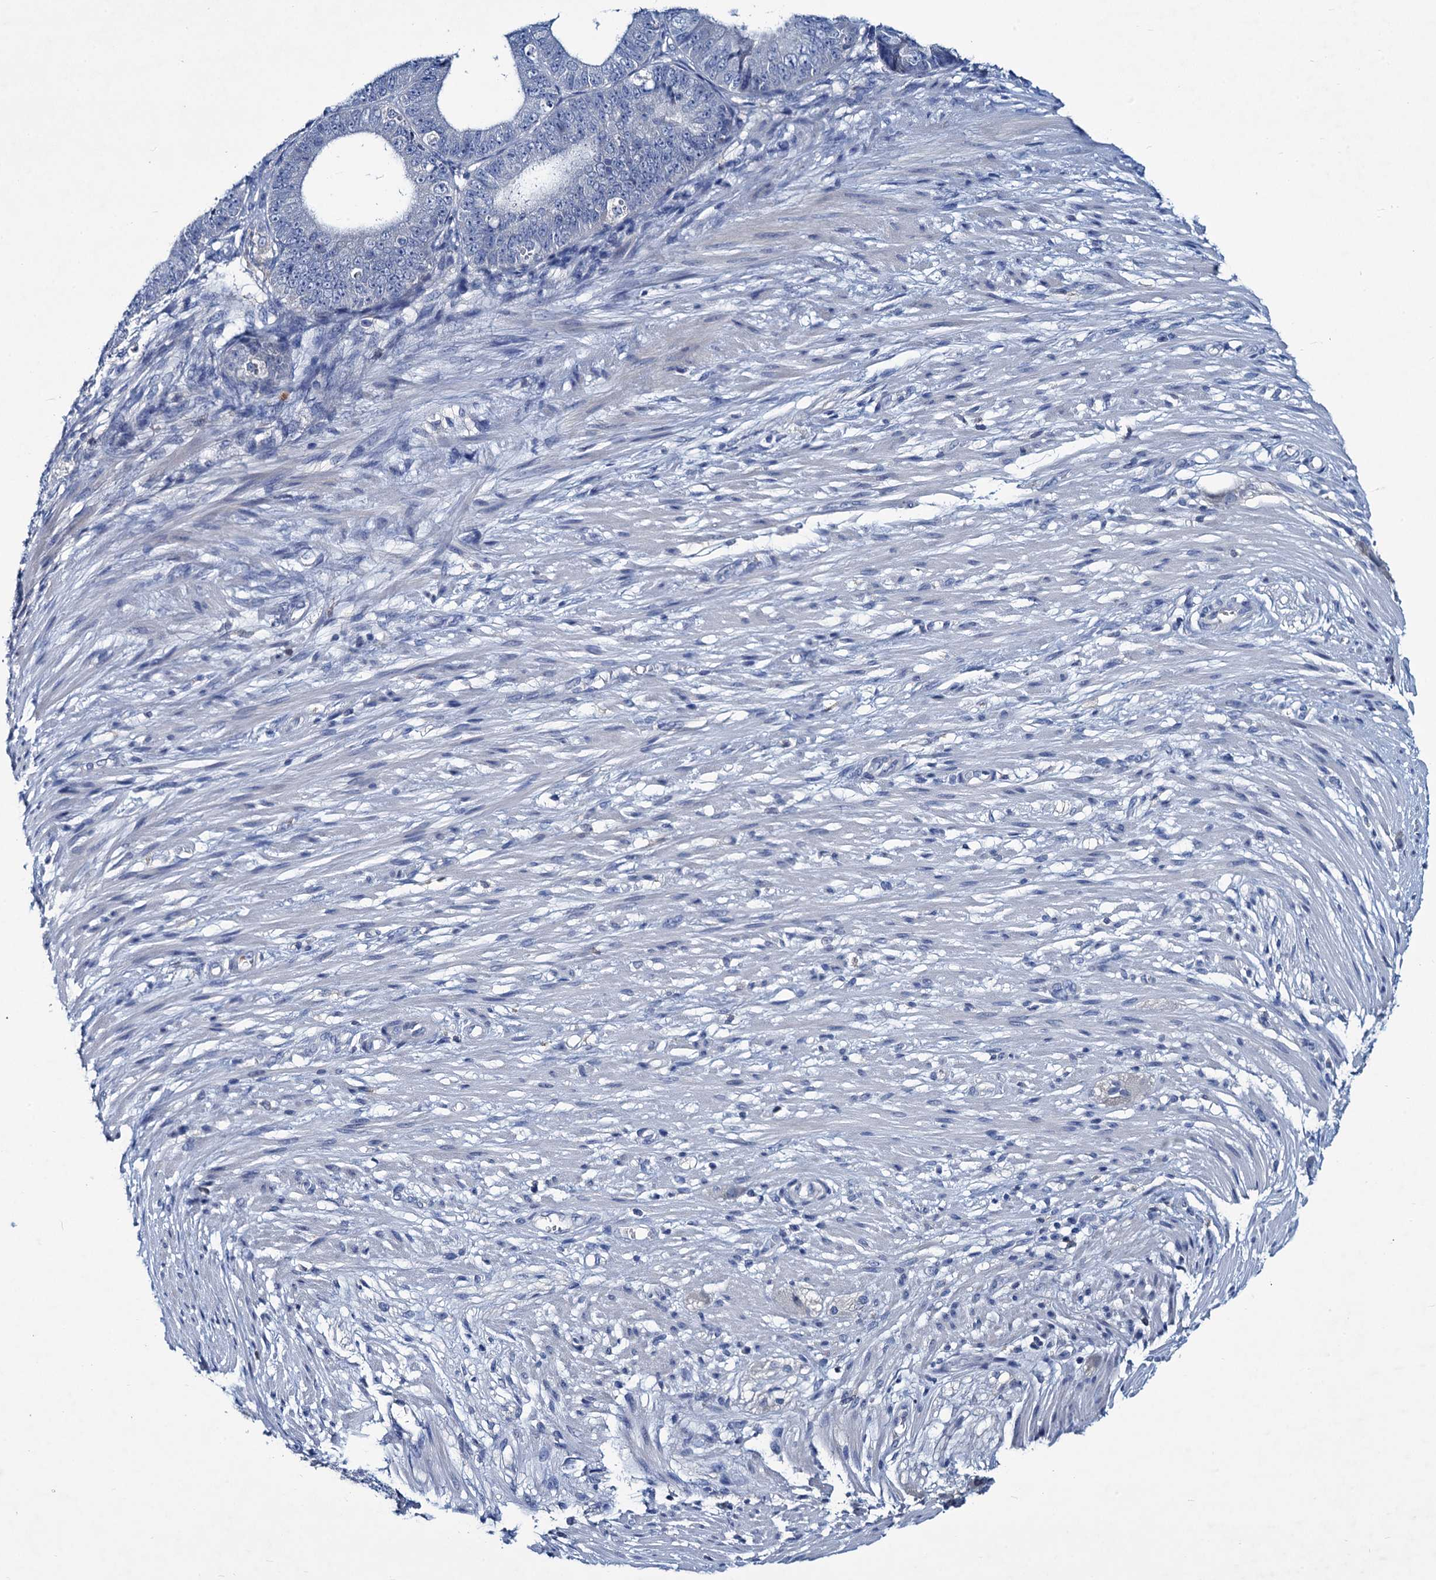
{"staining": {"intensity": "negative", "quantity": "none", "location": "none"}, "tissue": "ovarian cancer", "cell_type": "Tumor cells", "image_type": "cancer", "snomed": [{"axis": "morphology", "description": "Carcinoma, endometroid"}, {"axis": "topography", "description": "Appendix"}, {"axis": "topography", "description": "Ovary"}], "caption": "Immunohistochemistry (IHC) micrograph of neoplastic tissue: ovarian cancer stained with DAB demonstrates no significant protein expression in tumor cells.", "gene": "RTKN2", "patient": {"sex": "female", "age": 42}}